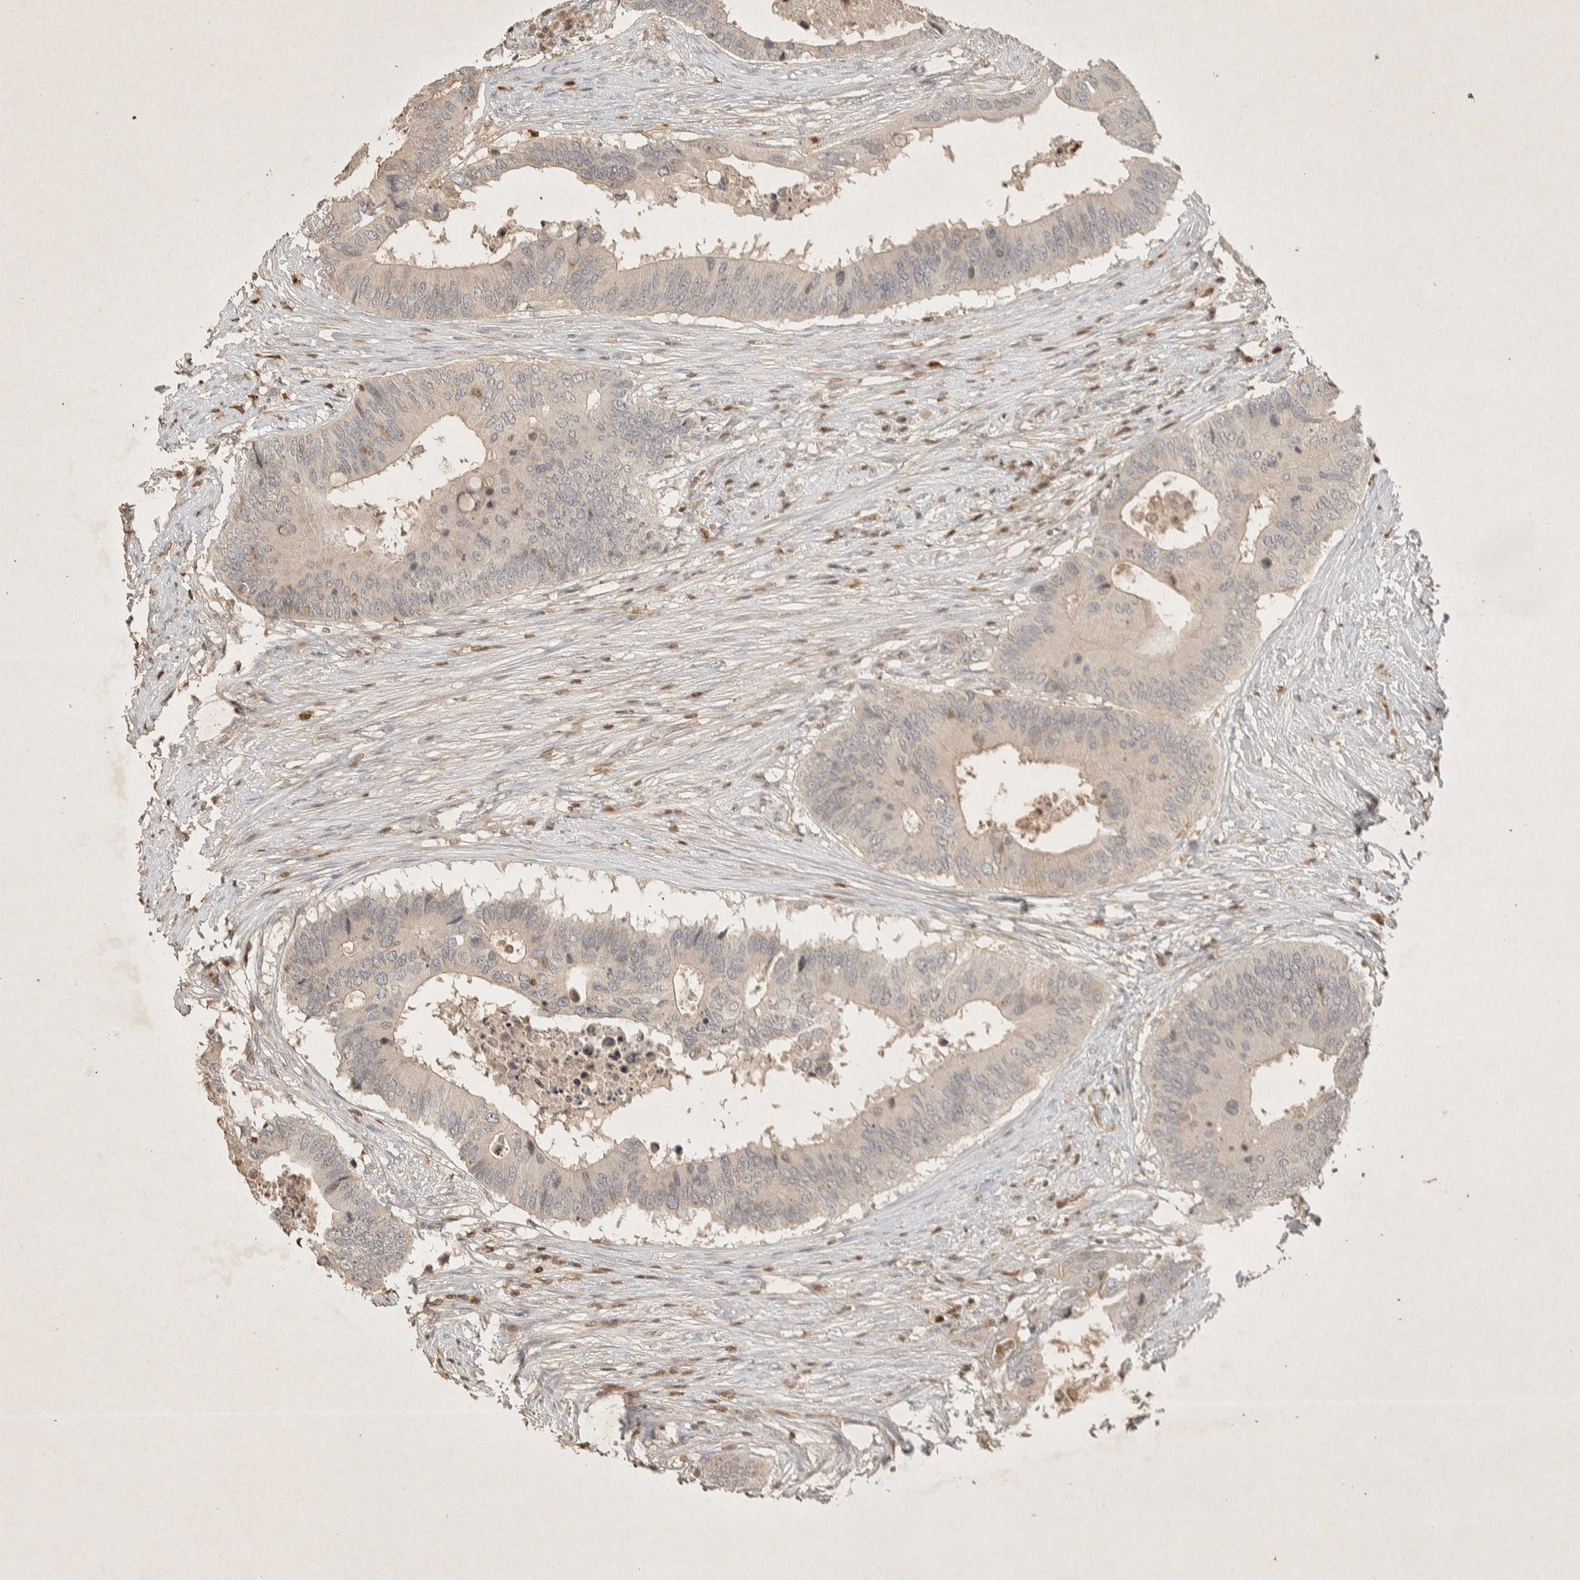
{"staining": {"intensity": "negative", "quantity": "none", "location": "none"}, "tissue": "colorectal cancer", "cell_type": "Tumor cells", "image_type": "cancer", "snomed": [{"axis": "morphology", "description": "Adenocarcinoma, NOS"}, {"axis": "topography", "description": "Colon"}], "caption": "Immunohistochemistry photomicrograph of neoplastic tissue: adenocarcinoma (colorectal) stained with DAB exhibits no significant protein positivity in tumor cells.", "gene": "RAC2", "patient": {"sex": "male", "age": 71}}